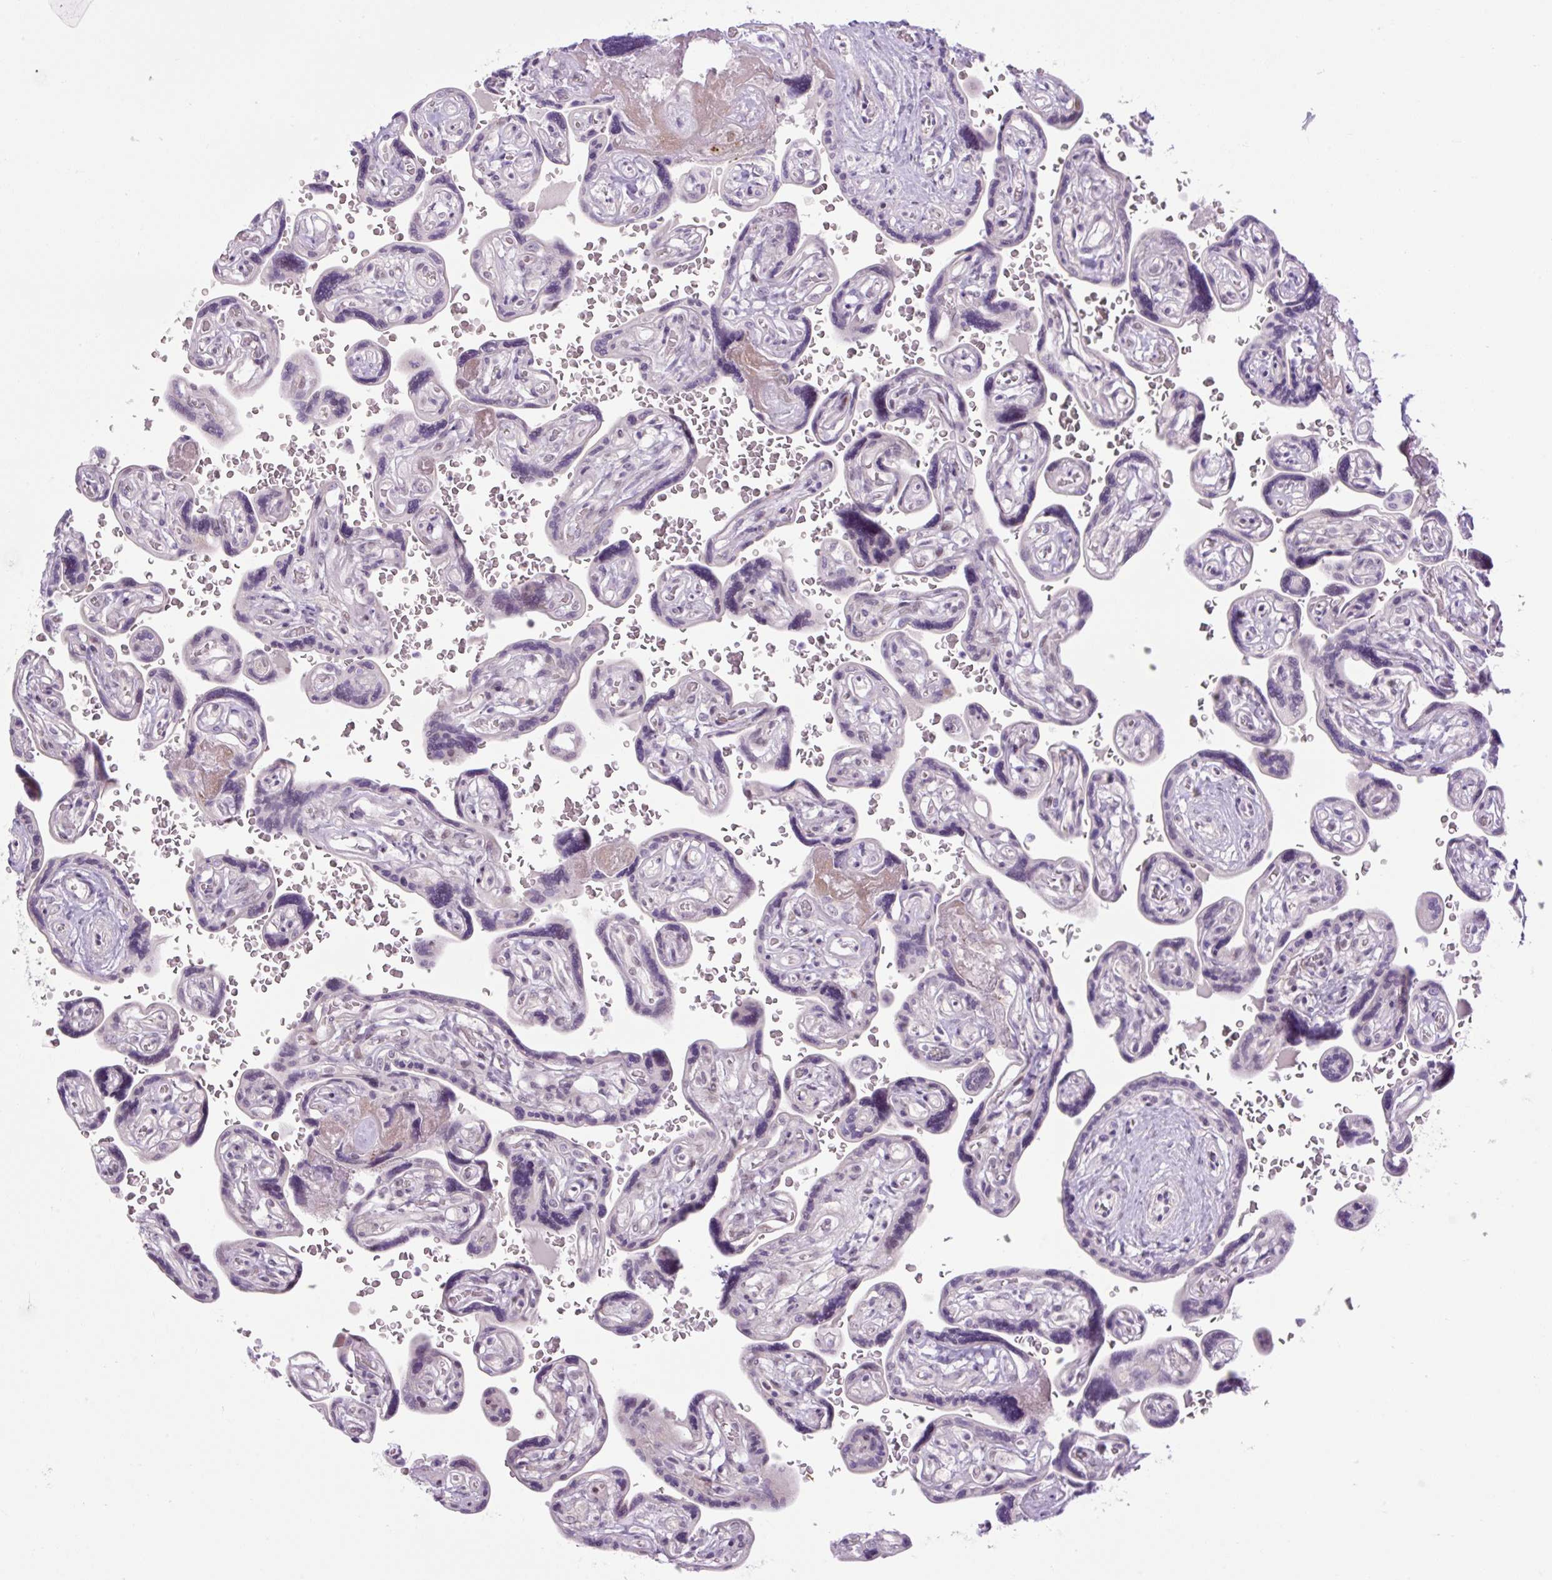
{"staining": {"intensity": "moderate", "quantity": "25%-75%", "location": "nuclear"}, "tissue": "placenta", "cell_type": "Trophoblastic cells", "image_type": "normal", "snomed": [{"axis": "morphology", "description": "Normal tissue, NOS"}, {"axis": "topography", "description": "Placenta"}], "caption": "IHC micrograph of normal human placenta stained for a protein (brown), which exhibits medium levels of moderate nuclear positivity in approximately 25%-75% of trophoblastic cells.", "gene": "ICE1", "patient": {"sex": "female", "age": 32}}